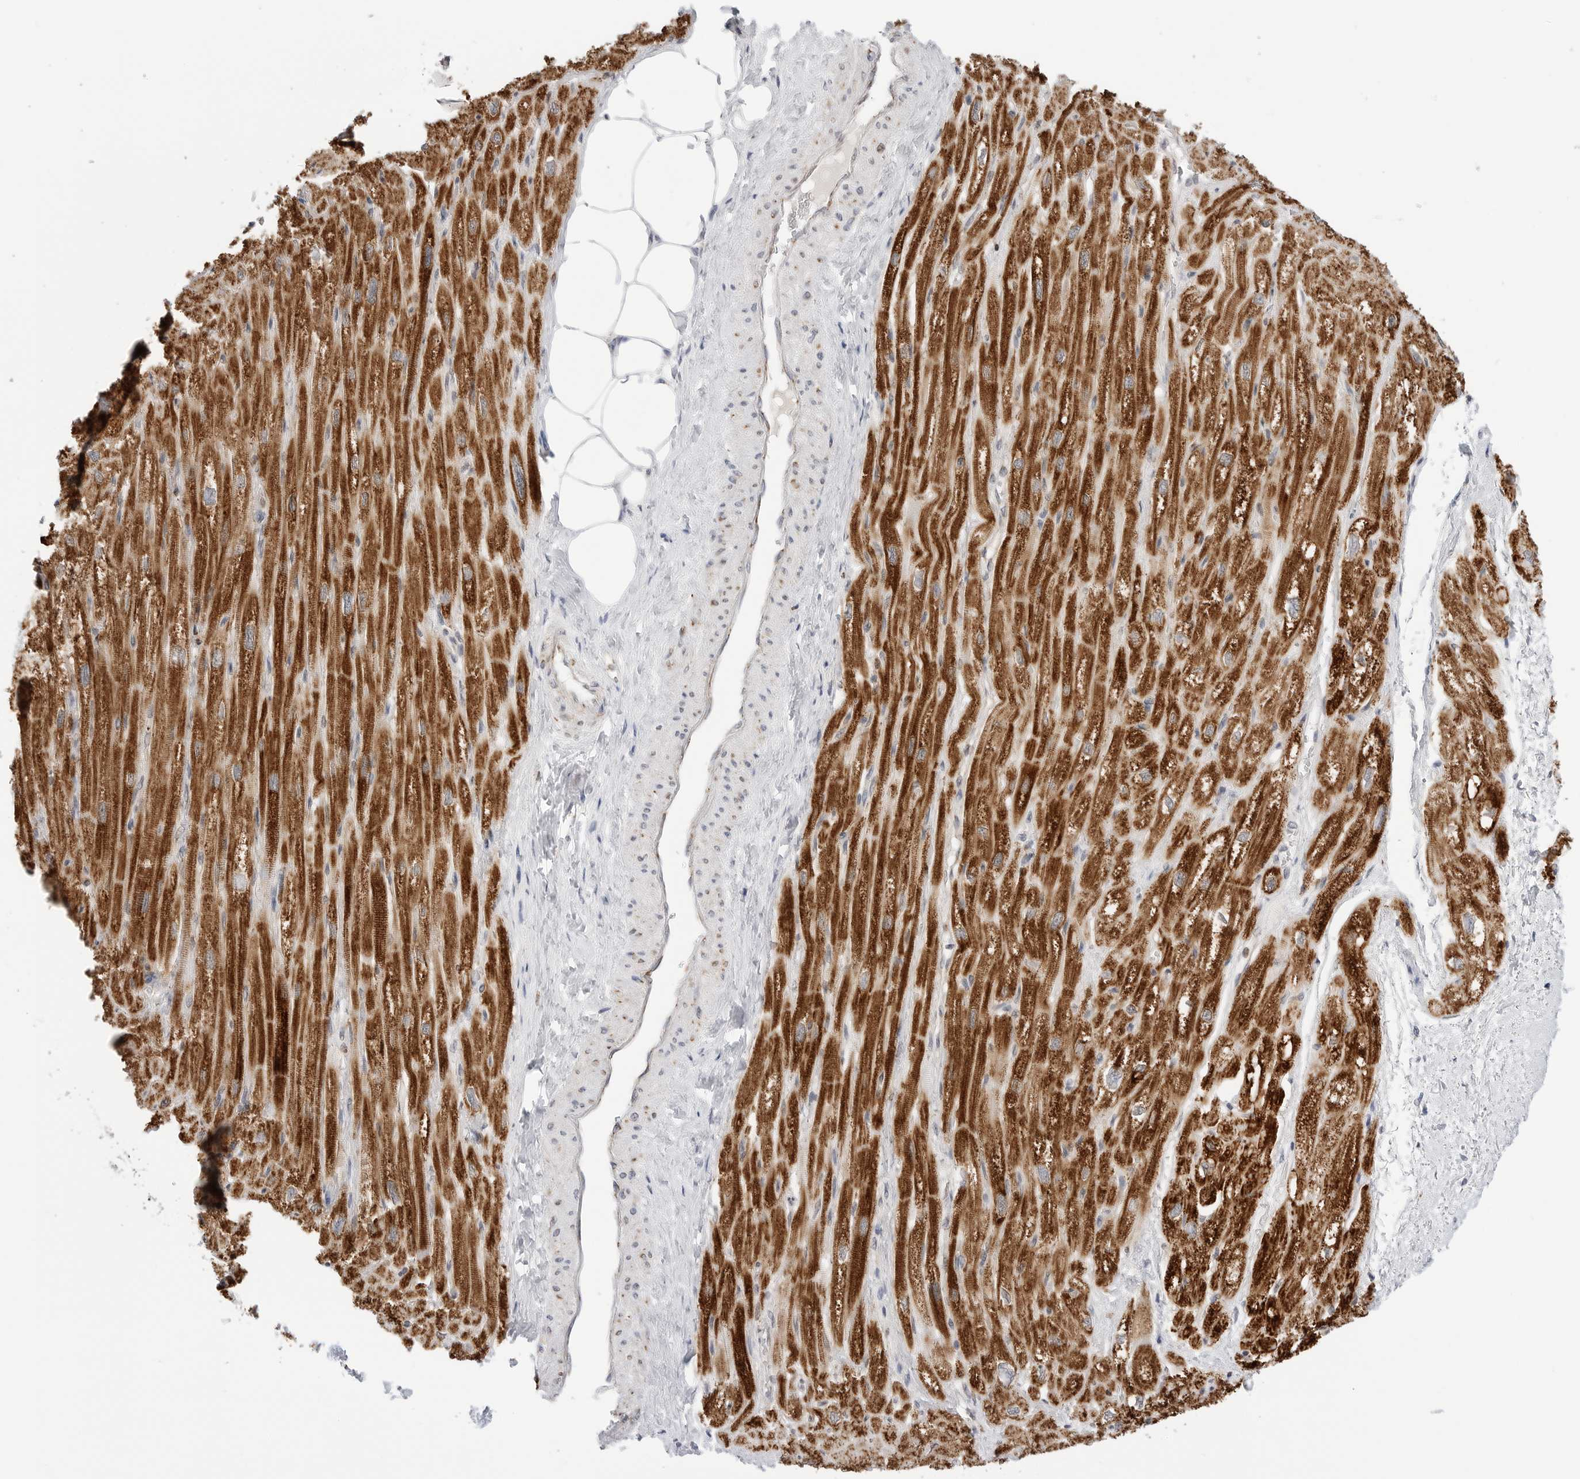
{"staining": {"intensity": "strong", "quantity": ">75%", "location": "cytoplasmic/membranous"}, "tissue": "heart muscle", "cell_type": "Cardiomyocytes", "image_type": "normal", "snomed": [{"axis": "morphology", "description": "Normal tissue, NOS"}, {"axis": "topography", "description": "Heart"}], "caption": "Immunohistochemical staining of benign human heart muscle shows high levels of strong cytoplasmic/membranous staining in approximately >75% of cardiomyocytes. The protein is stained brown, and the nuclei are stained in blue (DAB (3,3'-diaminobenzidine) IHC with brightfield microscopy, high magnification).", "gene": "ATP5IF1", "patient": {"sex": "male", "age": 50}}